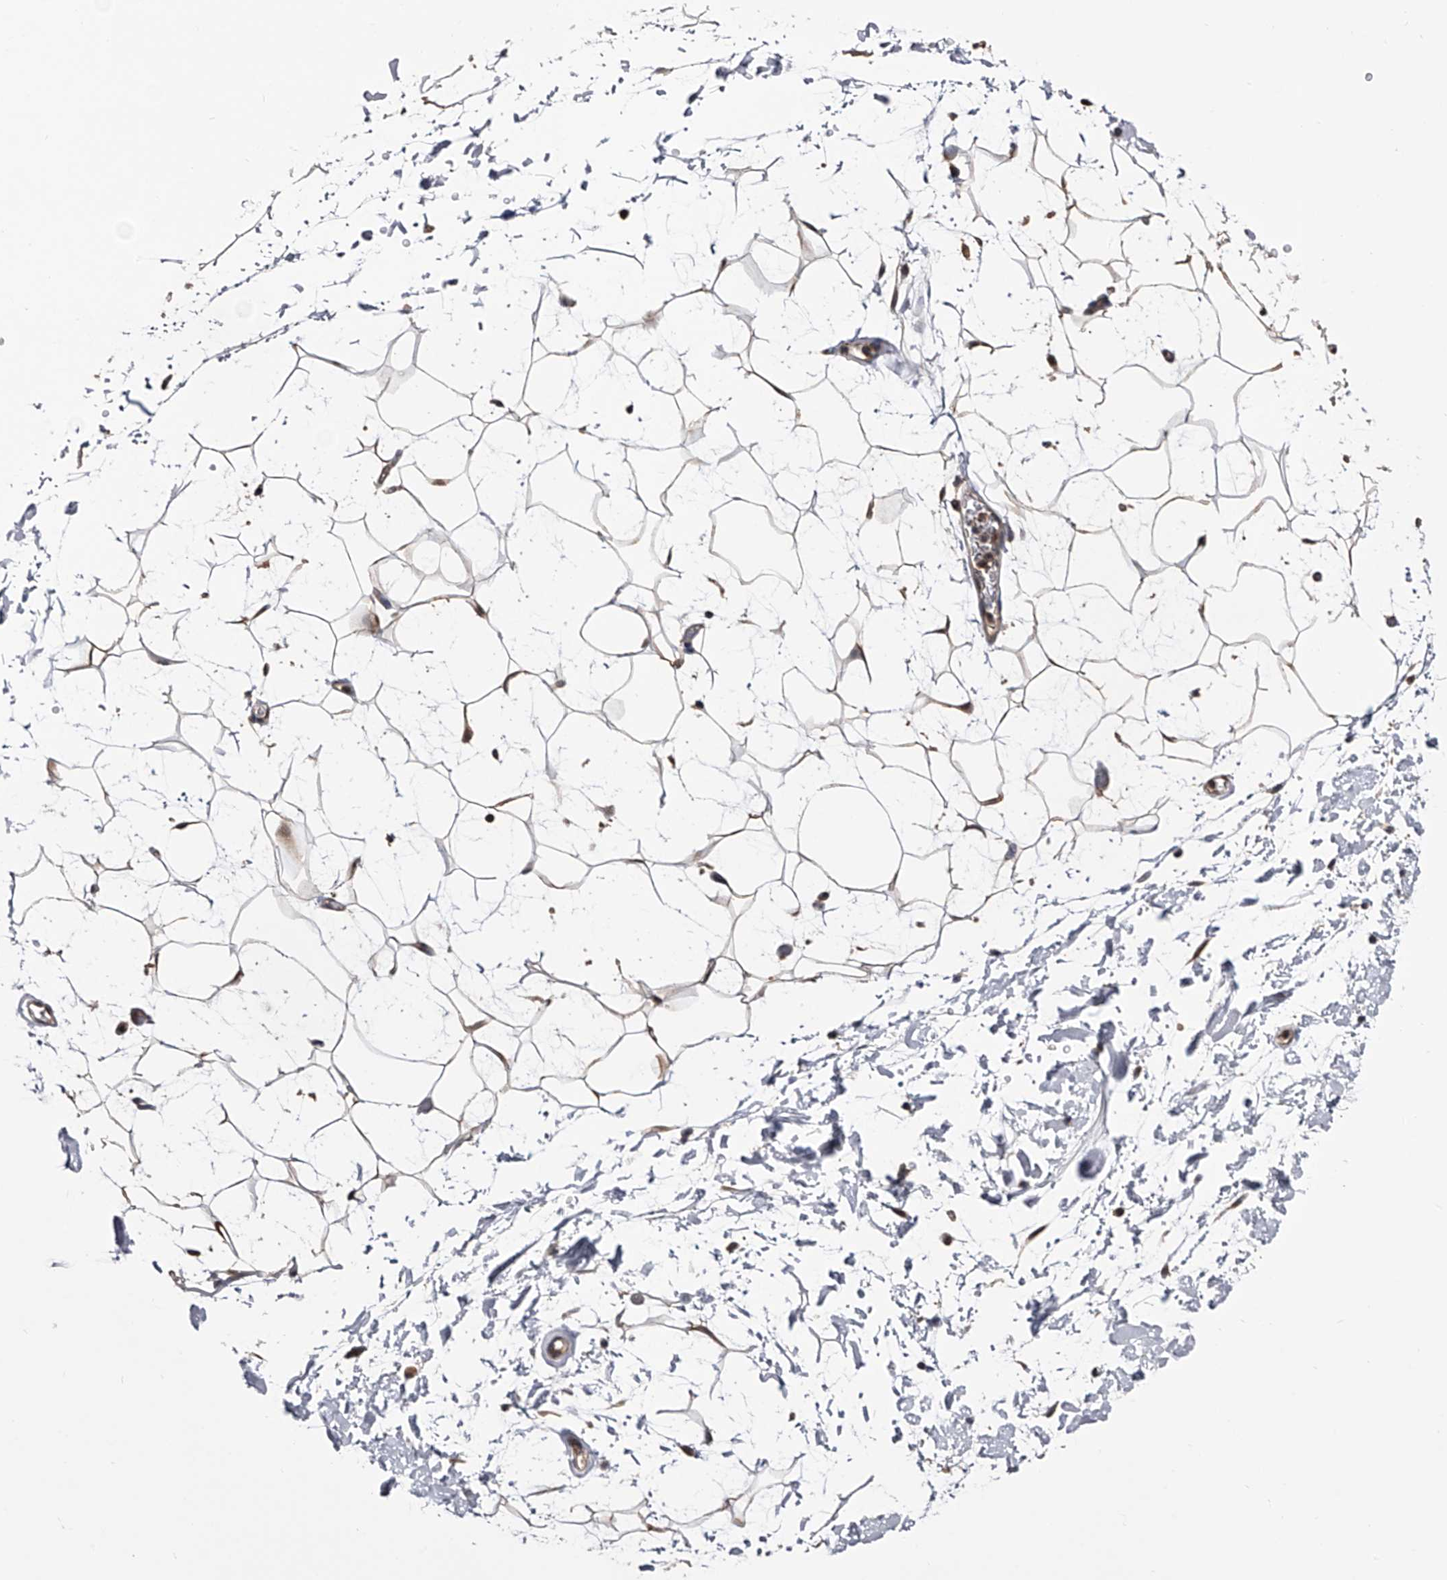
{"staining": {"intensity": "weak", "quantity": "25%-75%", "location": "cytoplasmic/membranous"}, "tissue": "adipose tissue", "cell_type": "Adipocytes", "image_type": "normal", "snomed": [{"axis": "morphology", "description": "Normal tissue, NOS"}, {"axis": "topography", "description": "Soft tissue"}], "caption": "Adipocytes reveal low levels of weak cytoplasmic/membranous expression in about 25%-75% of cells in normal human adipose tissue. The protein is stained brown, and the nuclei are stained in blue (DAB (3,3'-diaminobenzidine) IHC with brightfield microscopy, high magnification).", "gene": "PAN3", "patient": {"sex": "male", "age": 72}}